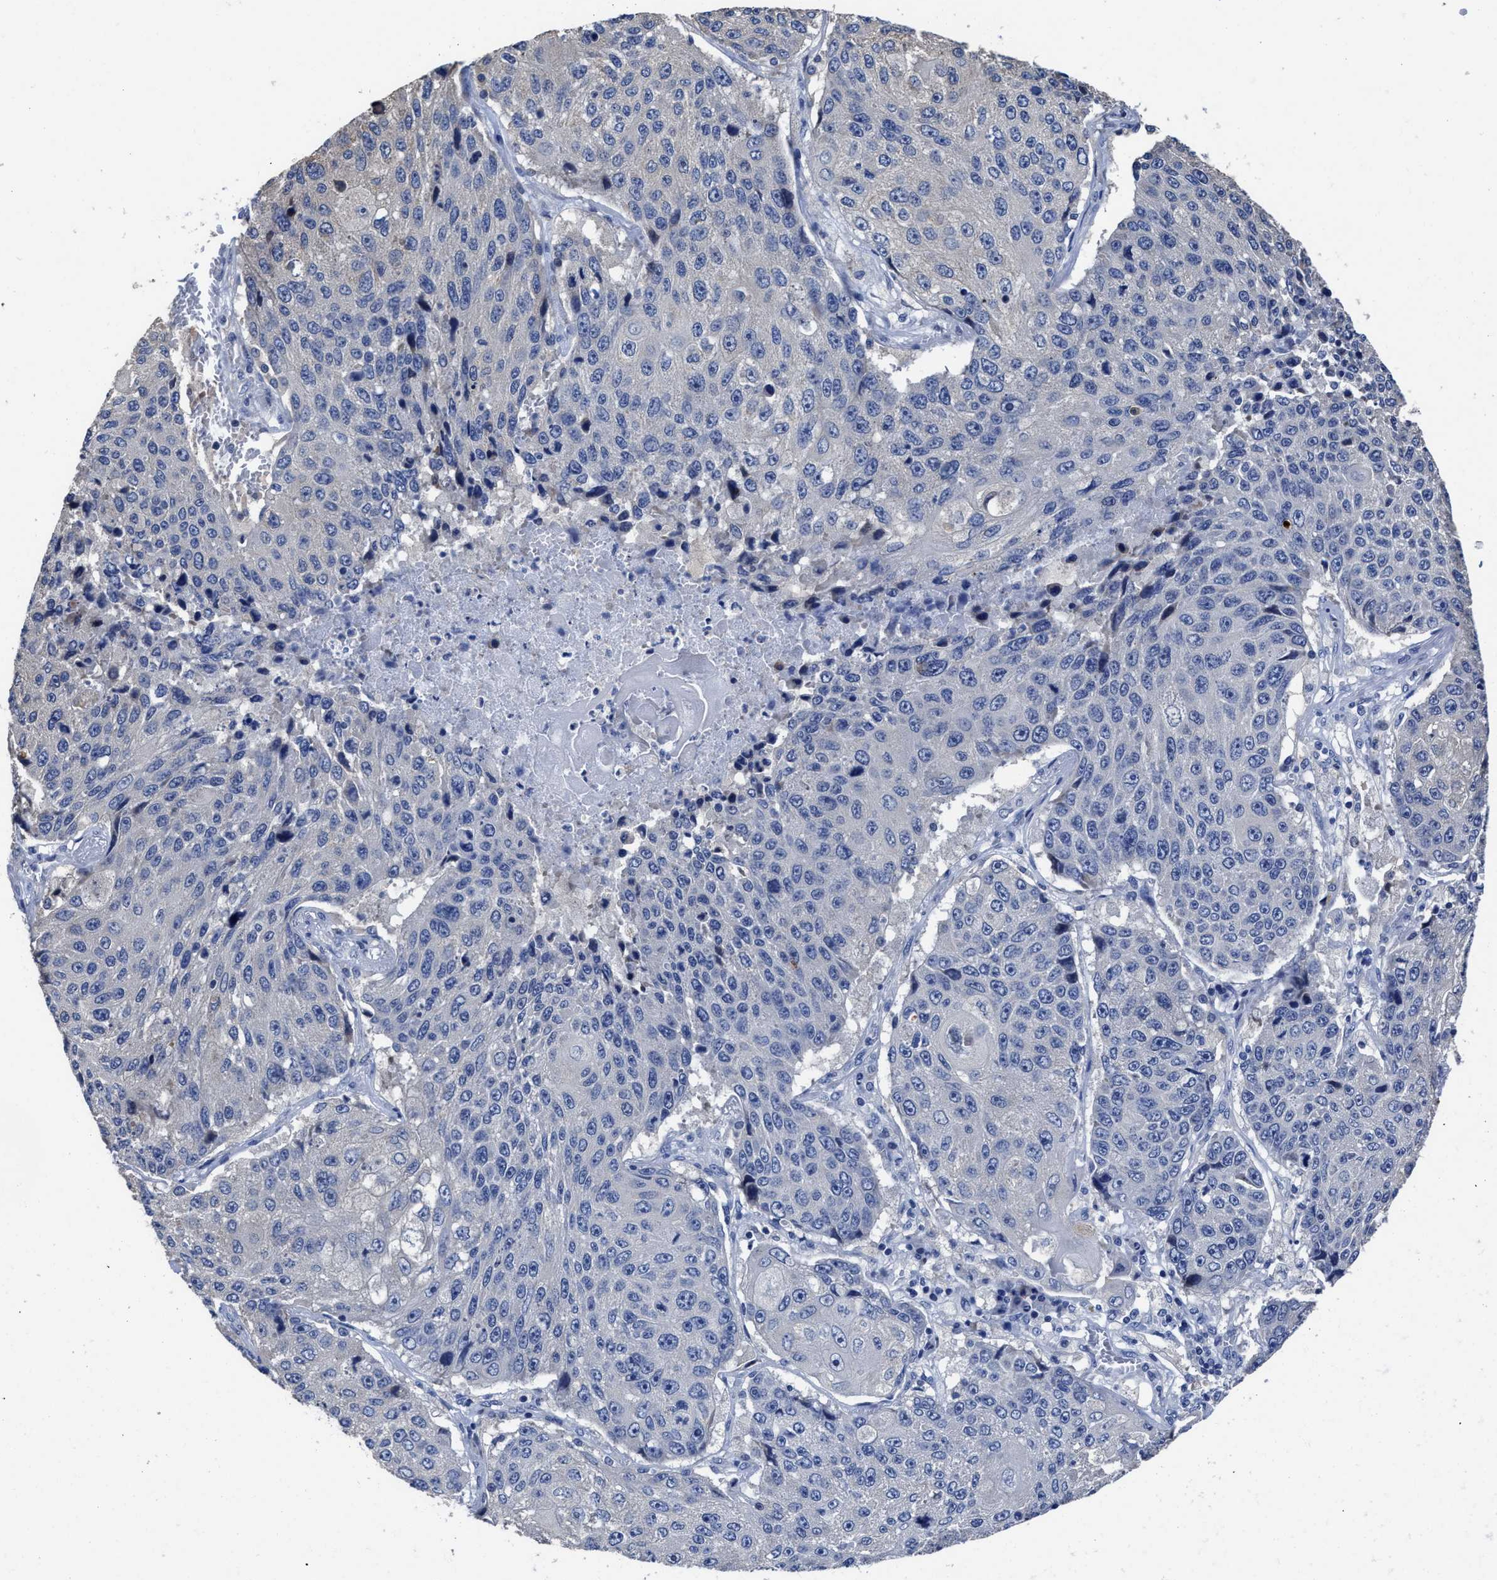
{"staining": {"intensity": "negative", "quantity": "none", "location": "none"}, "tissue": "lung cancer", "cell_type": "Tumor cells", "image_type": "cancer", "snomed": [{"axis": "morphology", "description": "Squamous cell carcinoma, NOS"}, {"axis": "topography", "description": "Lung"}], "caption": "There is no significant staining in tumor cells of squamous cell carcinoma (lung).", "gene": "HOOK1", "patient": {"sex": "male", "age": 61}}